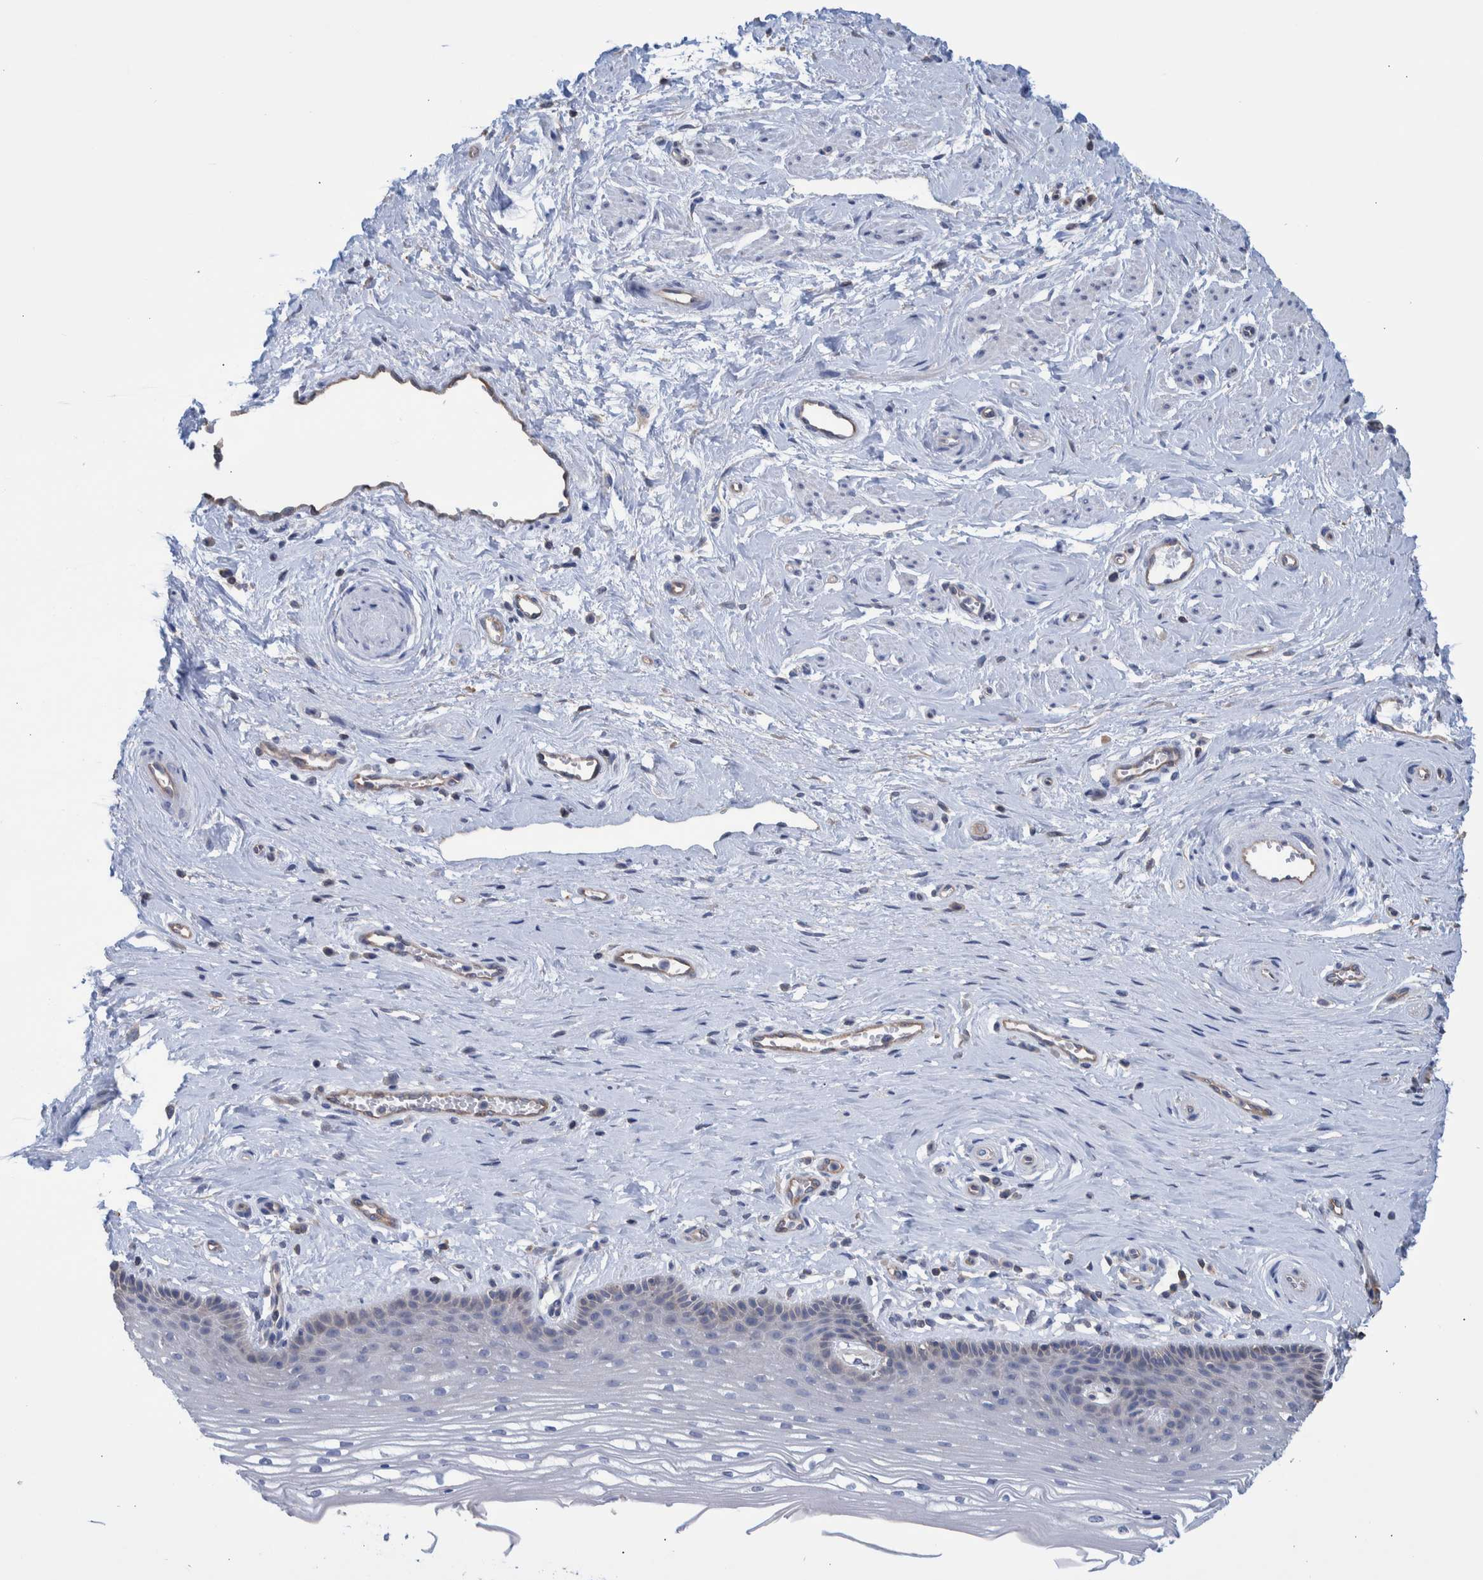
{"staining": {"intensity": "weak", "quantity": "<25%", "location": "cytoplasmic/membranous"}, "tissue": "vagina", "cell_type": "Squamous epithelial cells", "image_type": "normal", "snomed": [{"axis": "morphology", "description": "Normal tissue, NOS"}, {"axis": "topography", "description": "Vagina"}], "caption": "High power microscopy micrograph of an immunohistochemistry (IHC) image of benign vagina, revealing no significant staining in squamous epithelial cells.", "gene": "PPP3CC", "patient": {"sex": "female", "age": 46}}